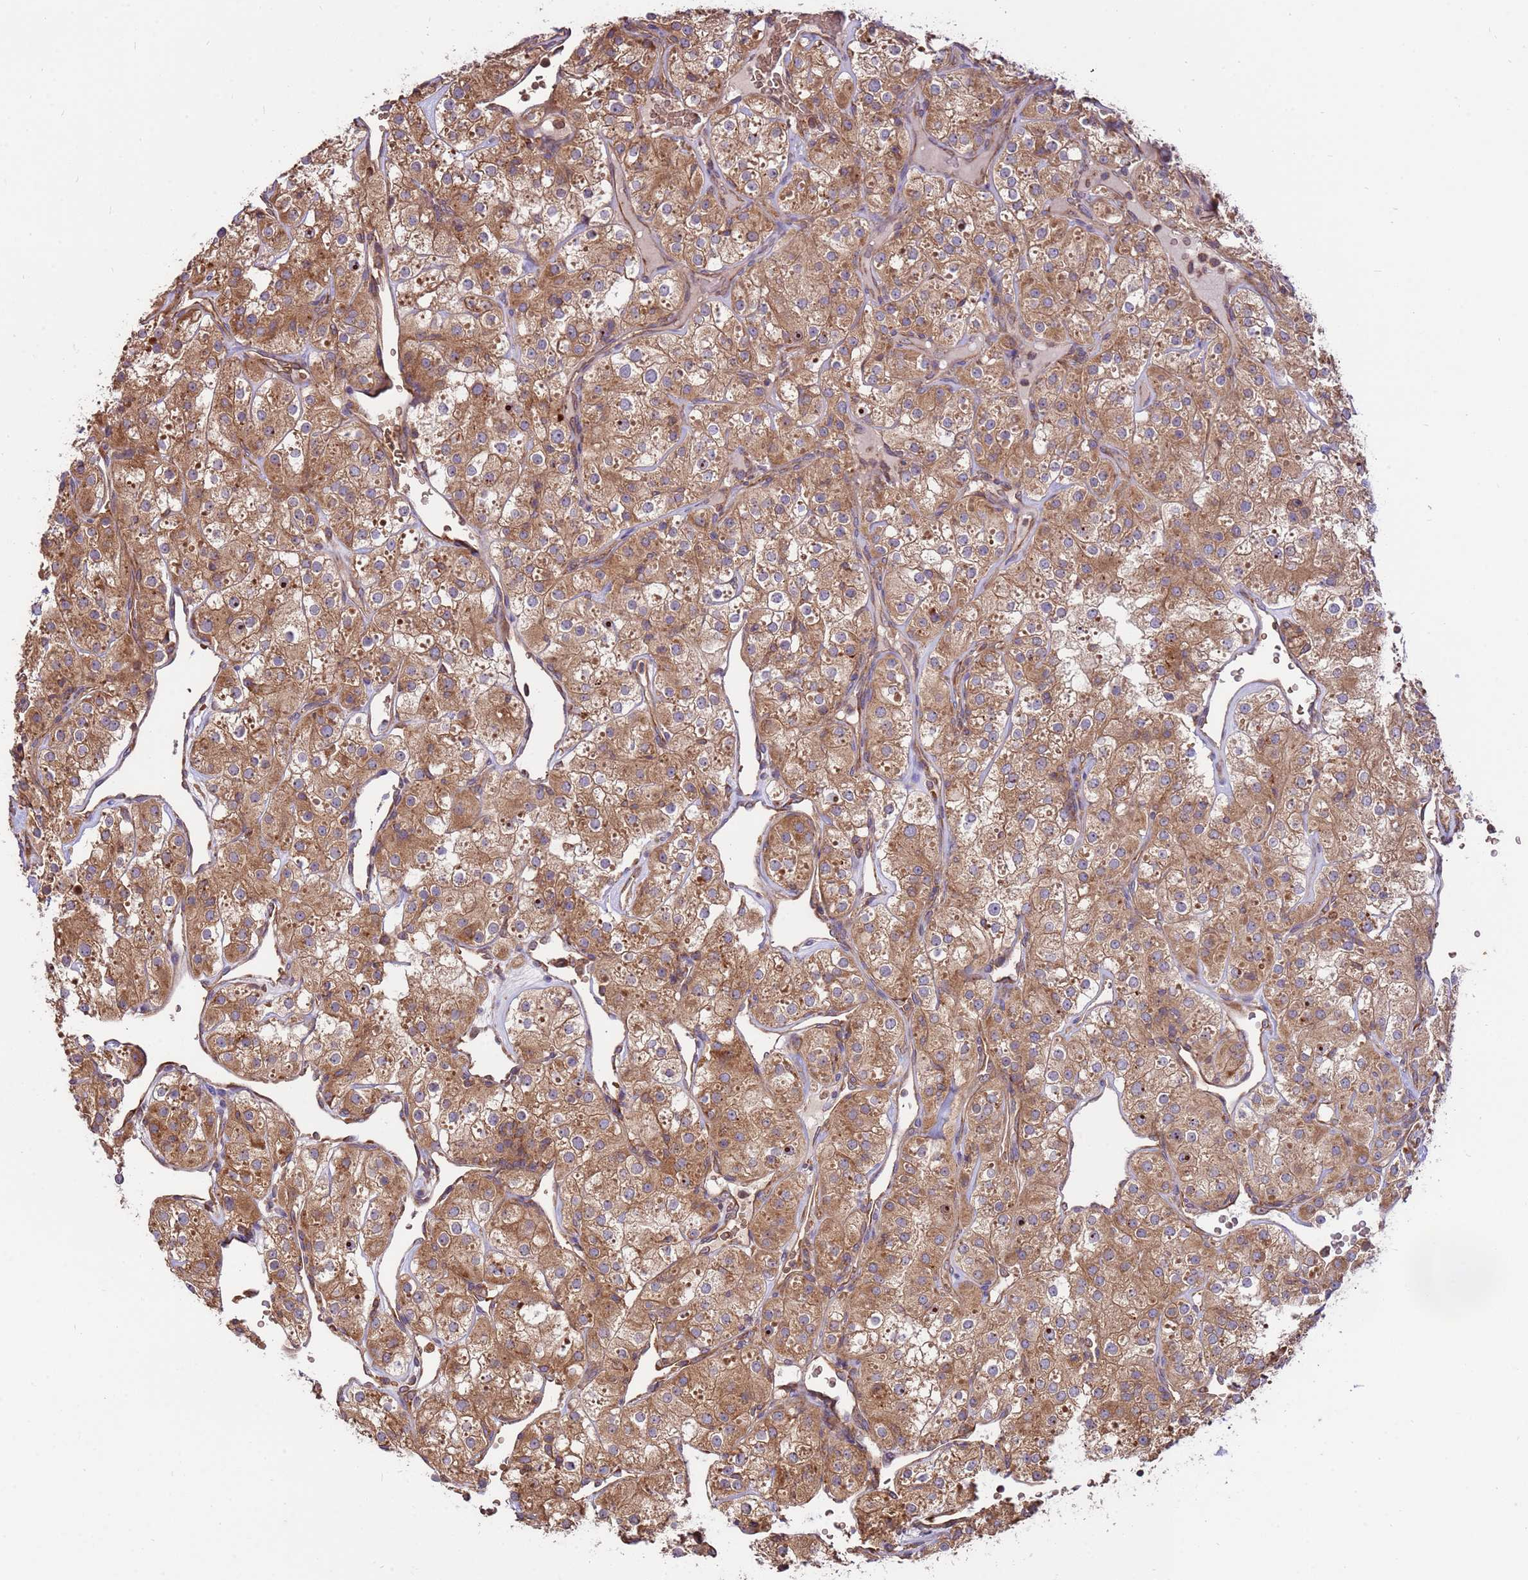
{"staining": {"intensity": "moderate", "quantity": ">75%", "location": "cytoplasmic/membranous"}, "tissue": "renal cancer", "cell_type": "Tumor cells", "image_type": "cancer", "snomed": [{"axis": "morphology", "description": "Adenocarcinoma, NOS"}, {"axis": "topography", "description": "Kidney"}], "caption": "A brown stain labels moderate cytoplasmic/membranous expression of a protein in renal cancer (adenocarcinoma) tumor cells.", "gene": "SLC44A5", "patient": {"sex": "male", "age": 77}}